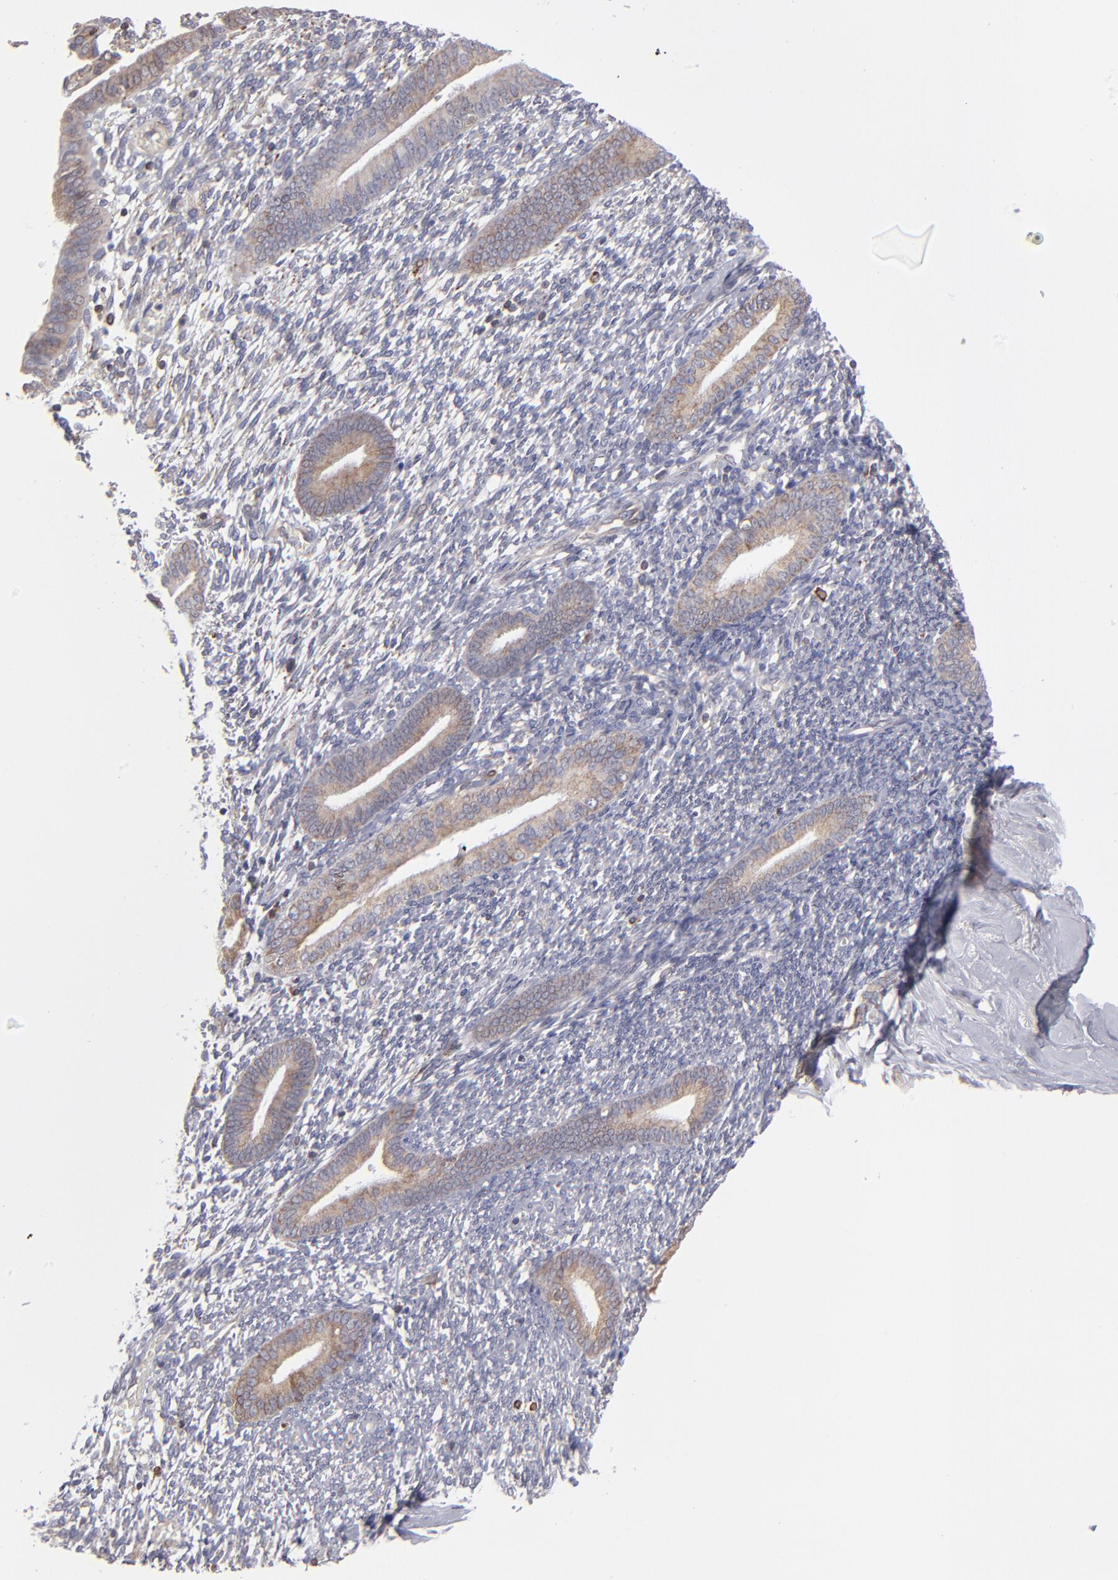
{"staining": {"intensity": "moderate", "quantity": "<25%", "location": "cytoplasmic/membranous"}, "tissue": "endometrium", "cell_type": "Cells in endometrial stroma", "image_type": "normal", "snomed": [{"axis": "morphology", "description": "Normal tissue, NOS"}, {"axis": "topography", "description": "Smooth muscle"}, {"axis": "topography", "description": "Endometrium"}], "caption": "This micrograph exhibits IHC staining of unremarkable endometrium, with low moderate cytoplasmic/membranous positivity in about <25% of cells in endometrial stroma.", "gene": "TMX1", "patient": {"sex": "female", "age": 57}}